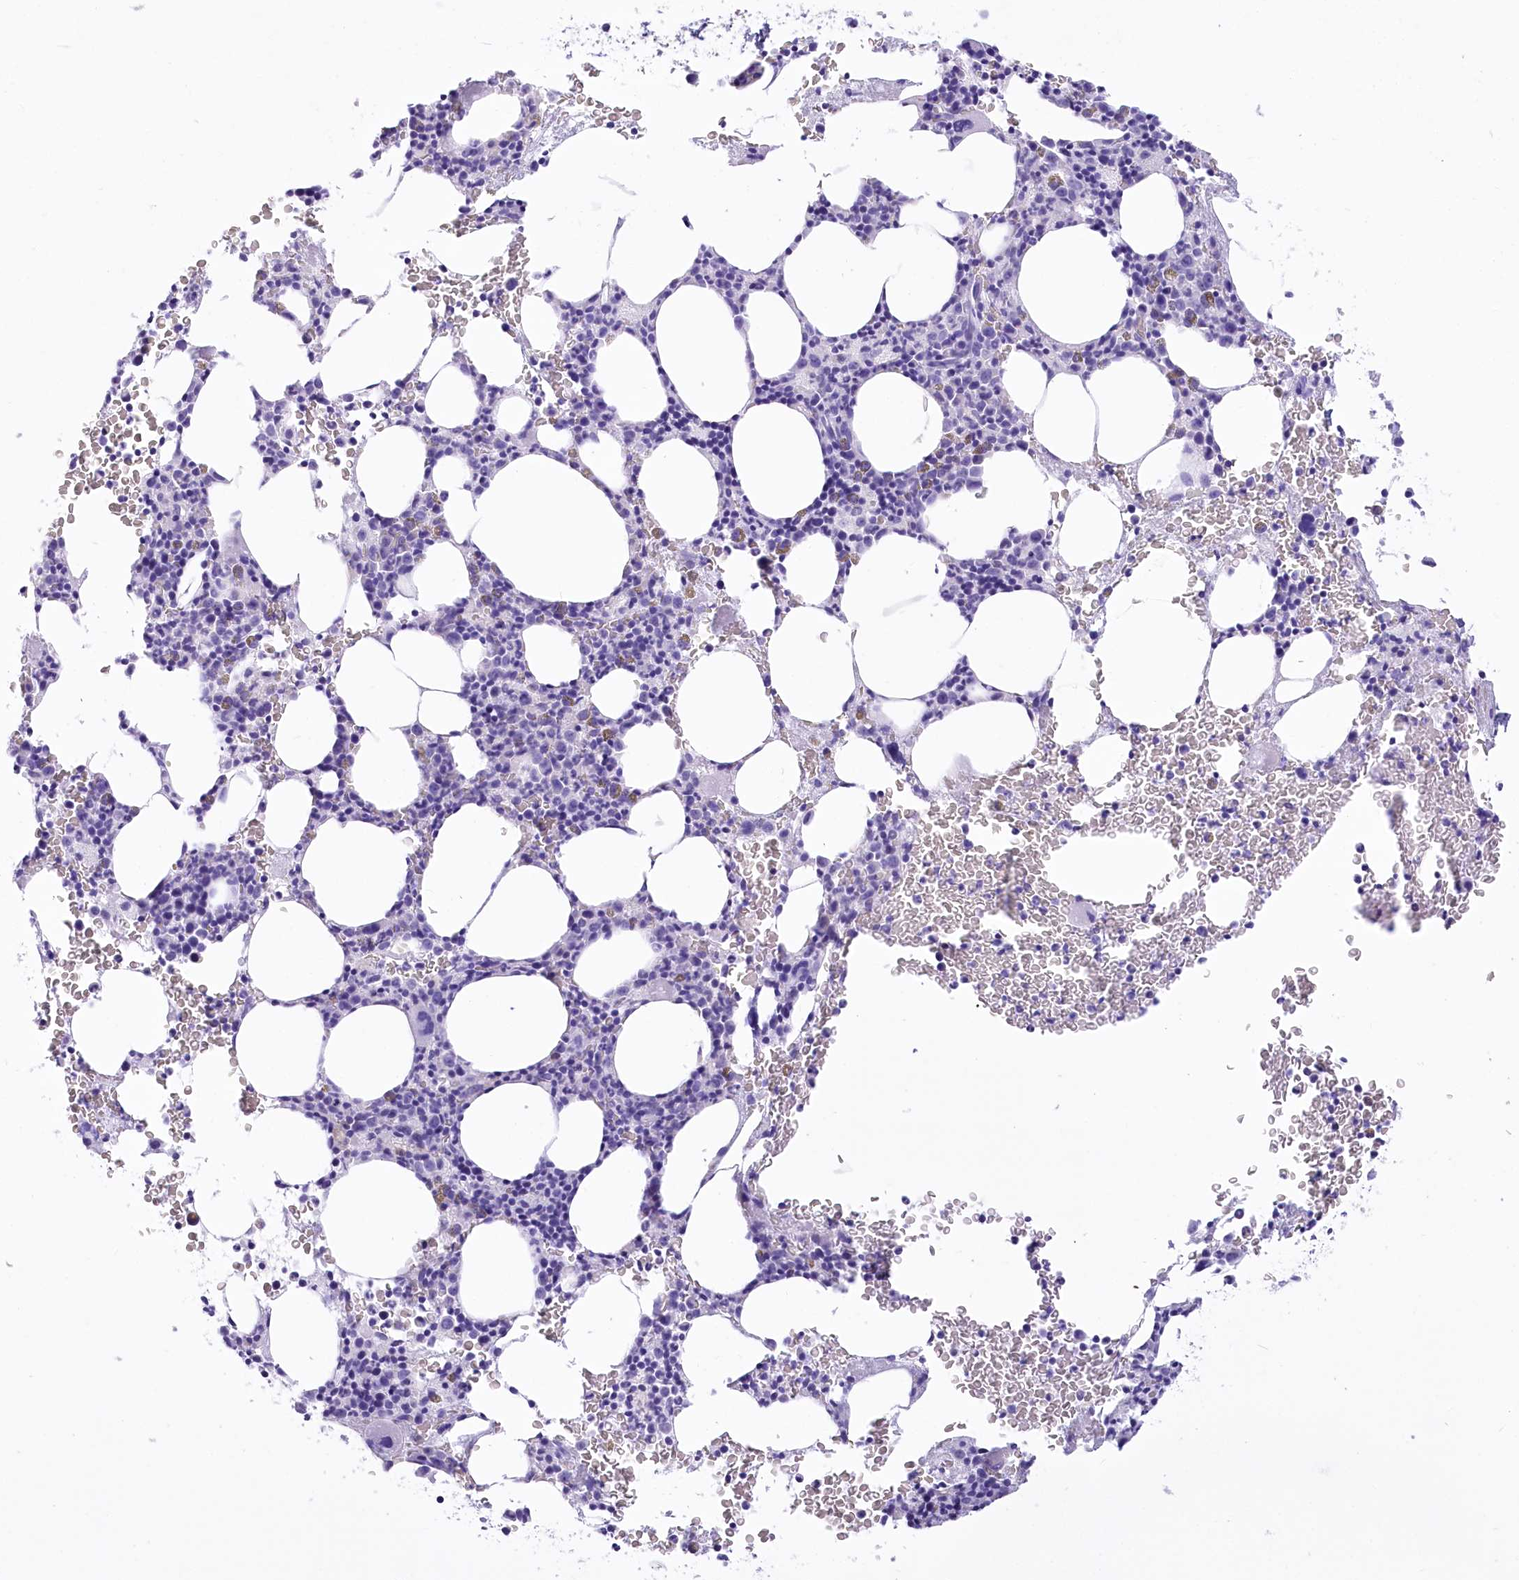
{"staining": {"intensity": "negative", "quantity": "none", "location": "none"}, "tissue": "bone marrow", "cell_type": "Hematopoietic cells", "image_type": "normal", "snomed": [{"axis": "morphology", "description": "Normal tissue, NOS"}, {"axis": "topography", "description": "Bone marrow"}], "caption": "This is a photomicrograph of immunohistochemistry (IHC) staining of unremarkable bone marrow, which shows no positivity in hematopoietic cells.", "gene": "PBLD", "patient": {"sex": "male", "age": 79}}